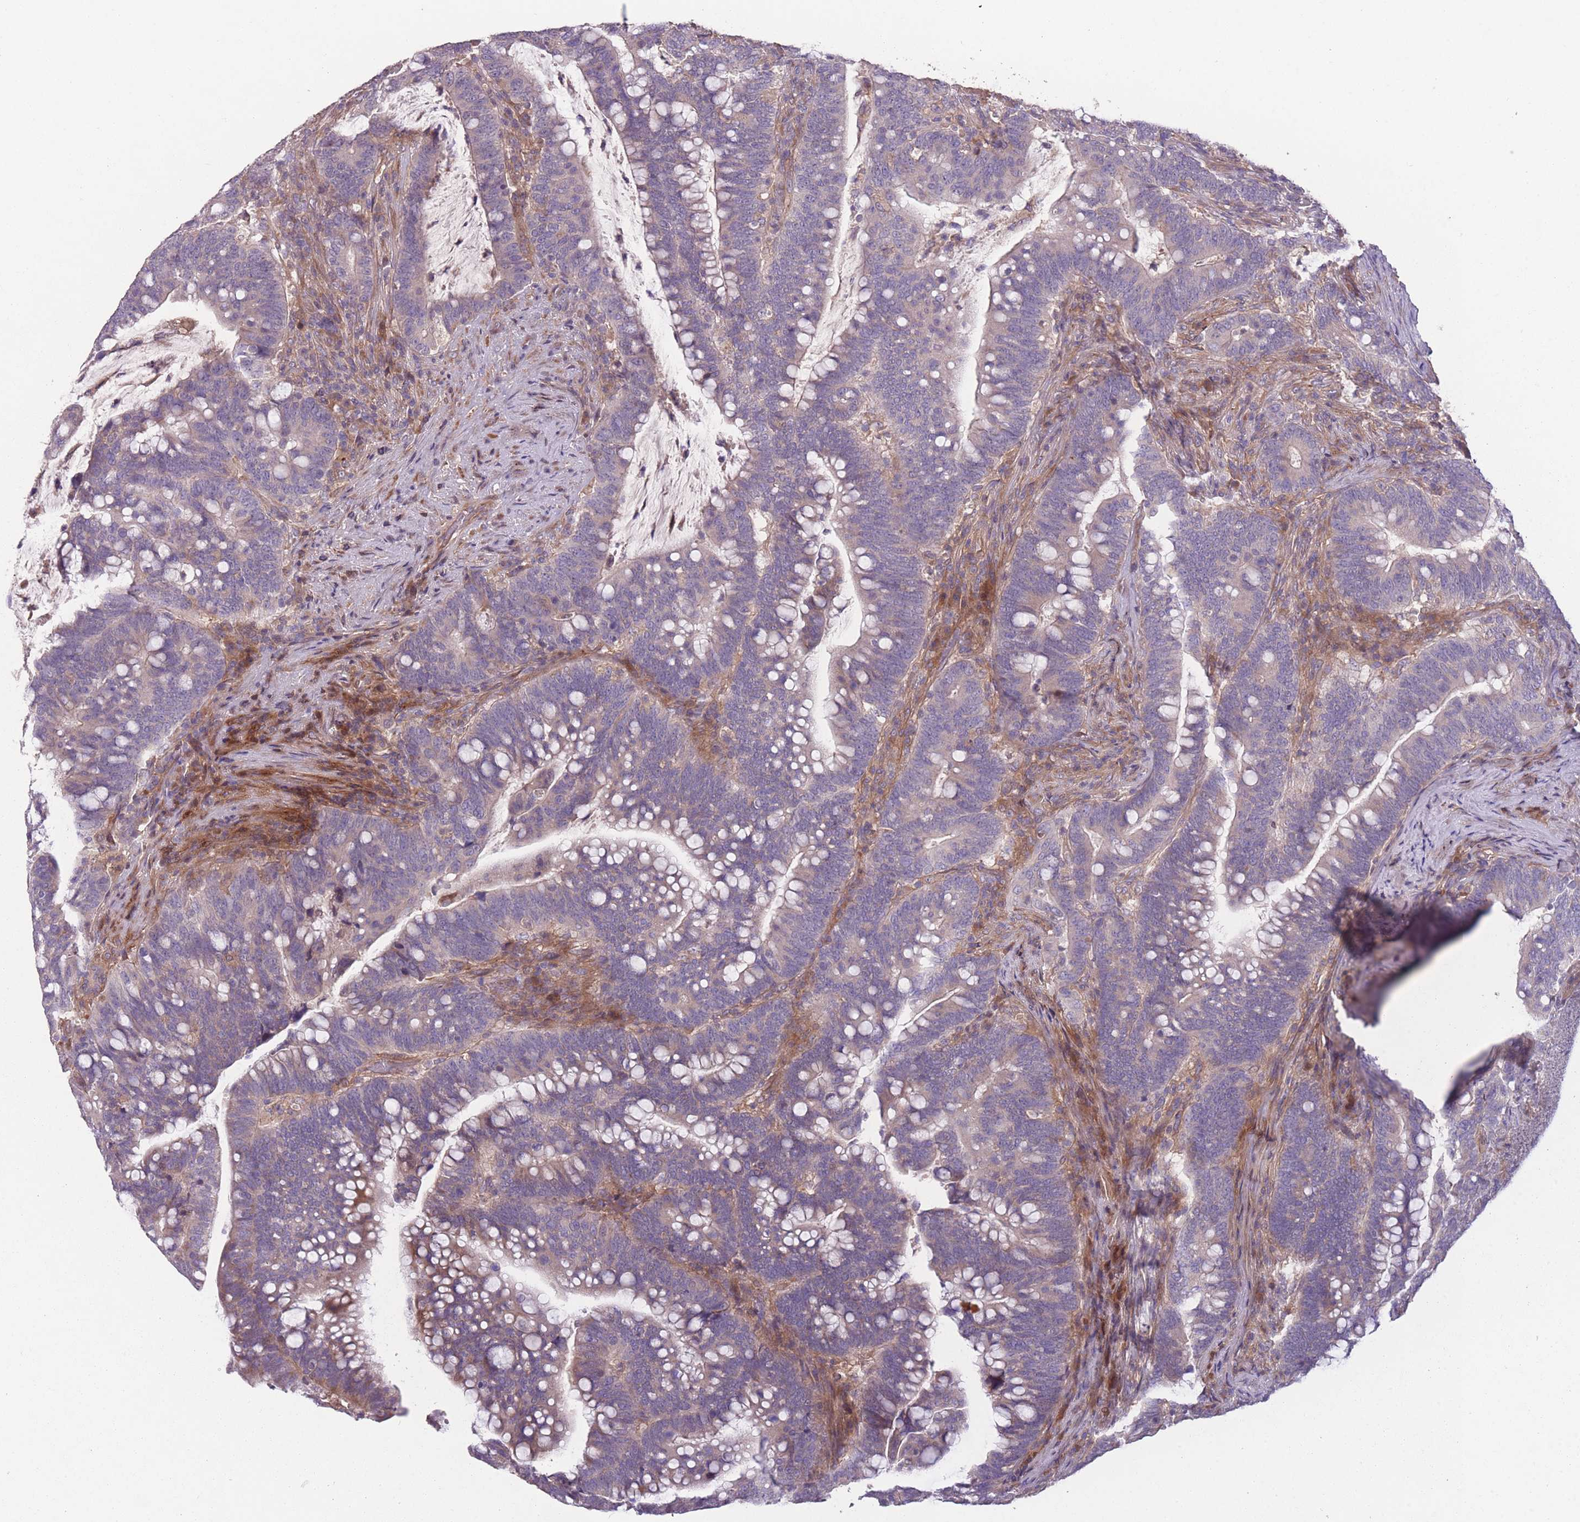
{"staining": {"intensity": "negative", "quantity": "none", "location": "none"}, "tissue": "colorectal cancer", "cell_type": "Tumor cells", "image_type": "cancer", "snomed": [{"axis": "morphology", "description": "Normal tissue, NOS"}, {"axis": "morphology", "description": "Adenocarcinoma, NOS"}, {"axis": "topography", "description": "Colon"}], "caption": "The micrograph displays no significant staining in tumor cells of adenocarcinoma (colorectal).", "gene": "OR2V2", "patient": {"sex": "female", "age": 66}}